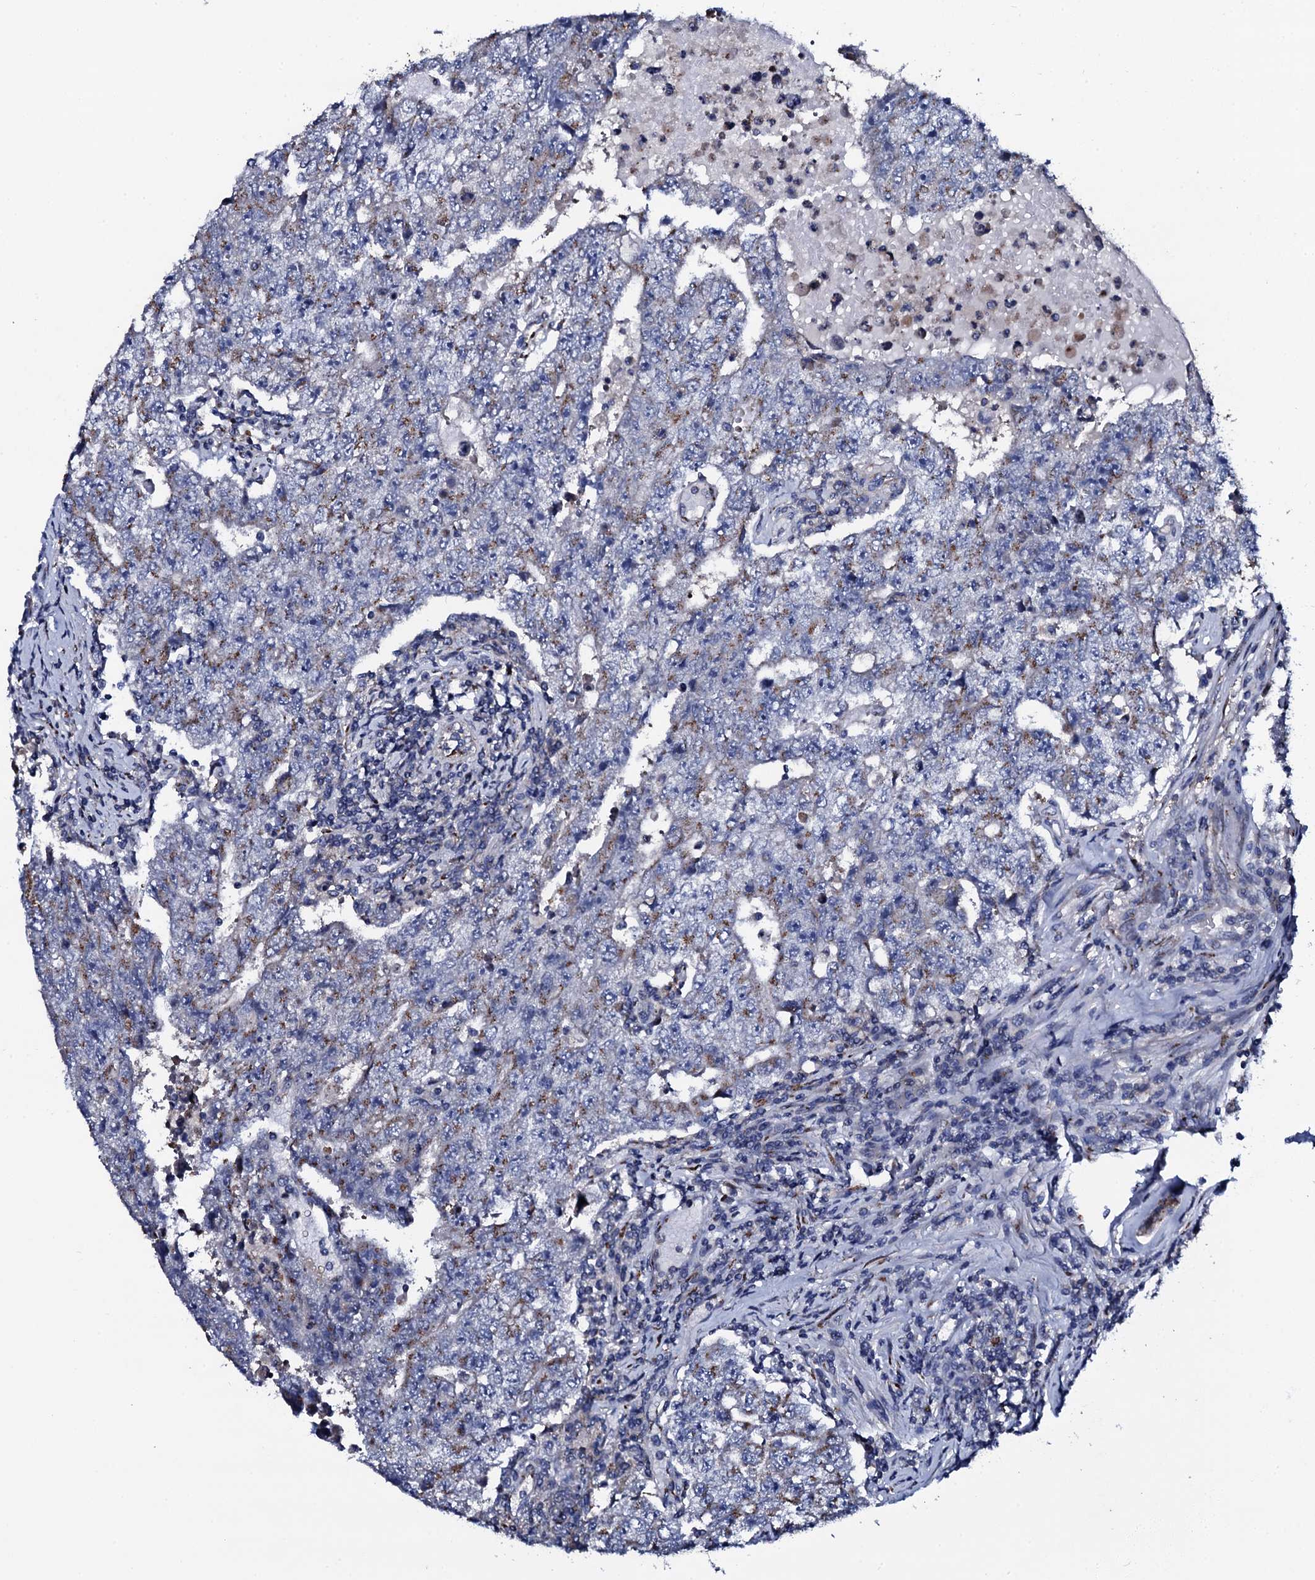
{"staining": {"intensity": "weak", "quantity": "25%-75%", "location": "cytoplasmic/membranous"}, "tissue": "testis cancer", "cell_type": "Tumor cells", "image_type": "cancer", "snomed": [{"axis": "morphology", "description": "Carcinoma, Embryonal, NOS"}, {"axis": "topography", "description": "Testis"}], "caption": "Protein staining of testis cancer tissue reveals weak cytoplasmic/membranous staining in about 25%-75% of tumor cells. Nuclei are stained in blue.", "gene": "PLET1", "patient": {"sex": "male", "age": 17}}